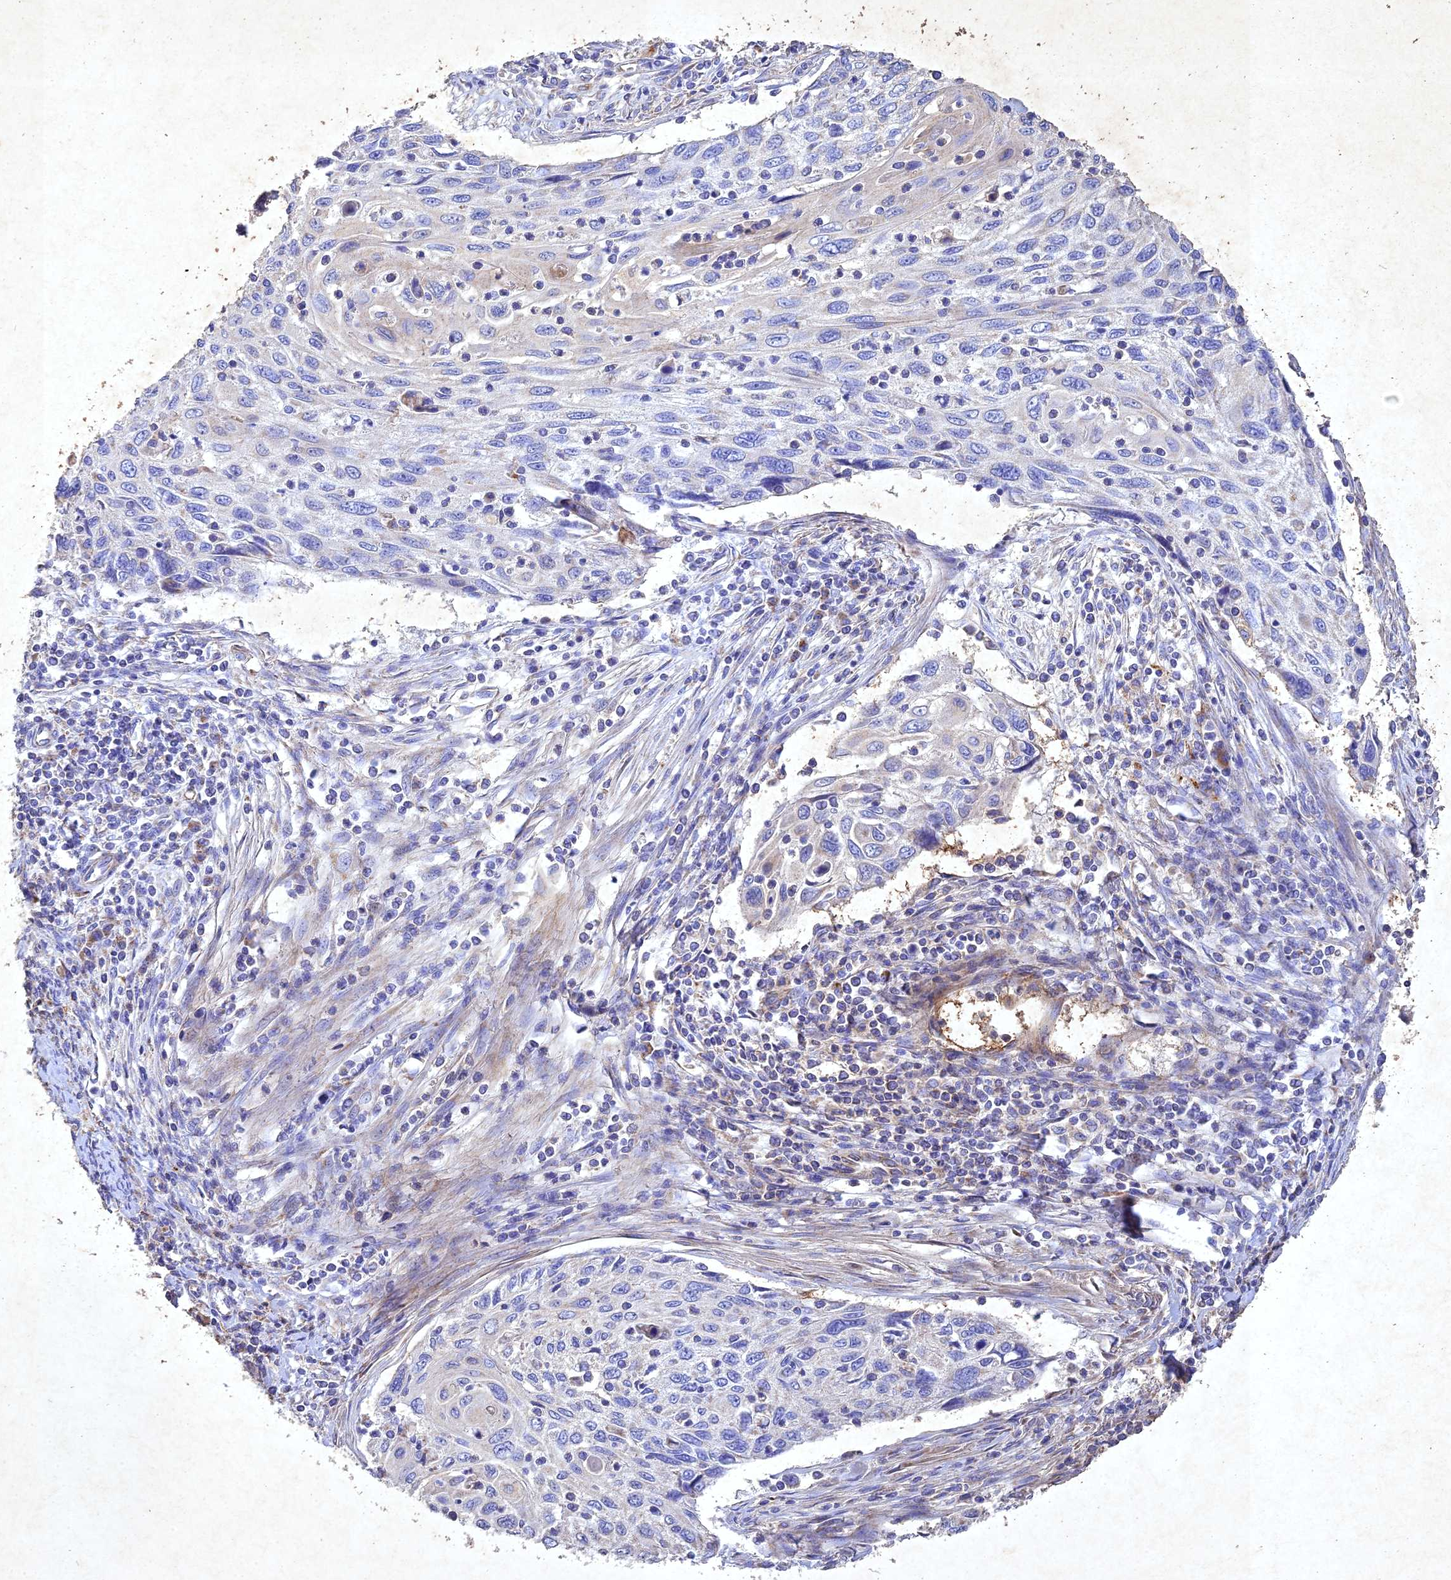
{"staining": {"intensity": "negative", "quantity": "none", "location": "none"}, "tissue": "cervical cancer", "cell_type": "Tumor cells", "image_type": "cancer", "snomed": [{"axis": "morphology", "description": "Squamous cell carcinoma, NOS"}, {"axis": "topography", "description": "Cervix"}], "caption": "There is no significant staining in tumor cells of cervical cancer (squamous cell carcinoma).", "gene": "NDUFV1", "patient": {"sex": "female", "age": 70}}